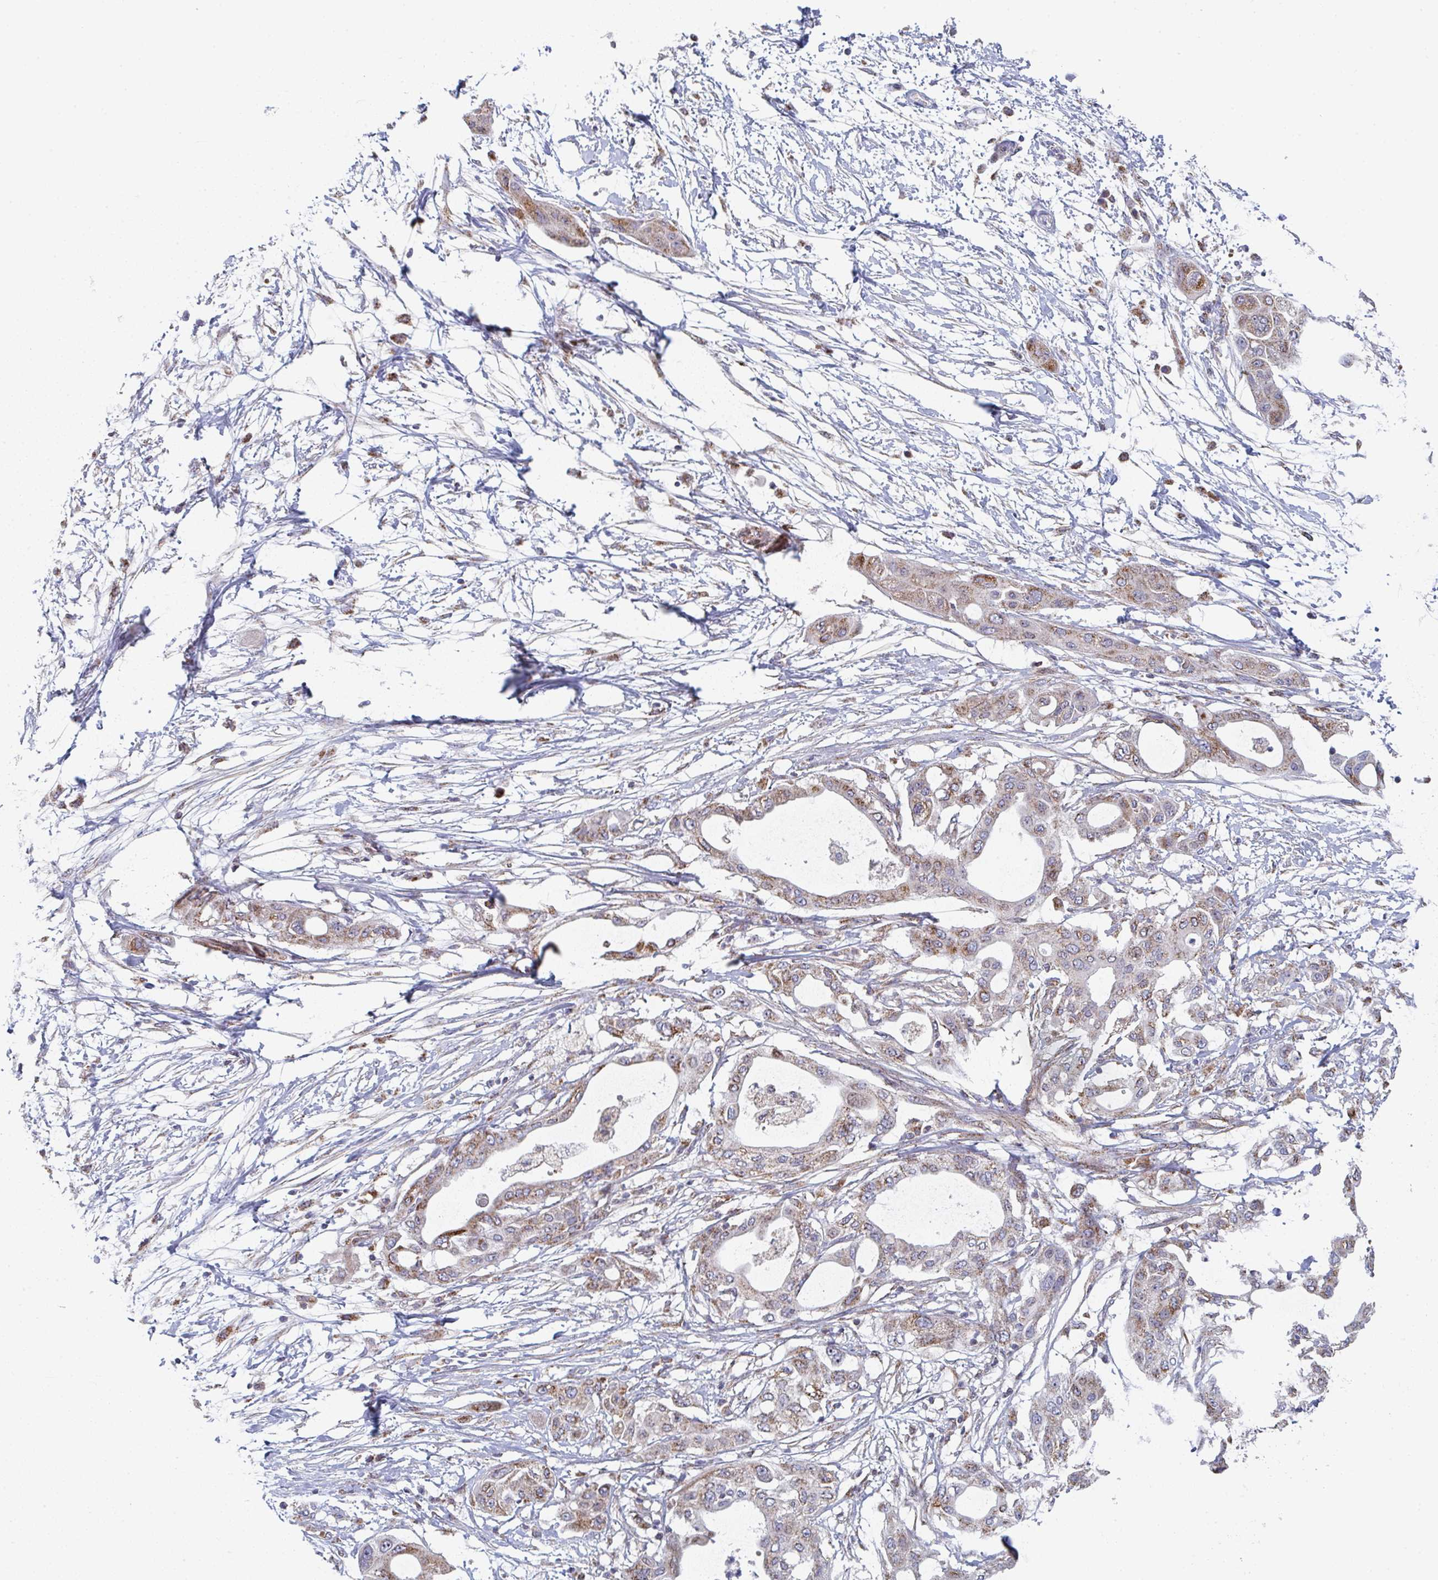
{"staining": {"intensity": "moderate", "quantity": ">75%", "location": "cytoplasmic/membranous"}, "tissue": "pancreatic cancer", "cell_type": "Tumor cells", "image_type": "cancer", "snomed": [{"axis": "morphology", "description": "Adenocarcinoma, NOS"}, {"axis": "topography", "description": "Pancreas"}], "caption": "Immunohistochemical staining of human pancreatic adenocarcinoma demonstrates moderate cytoplasmic/membranous protein staining in about >75% of tumor cells.", "gene": "ZNF644", "patient": {"sex": "male", "age": 68}}